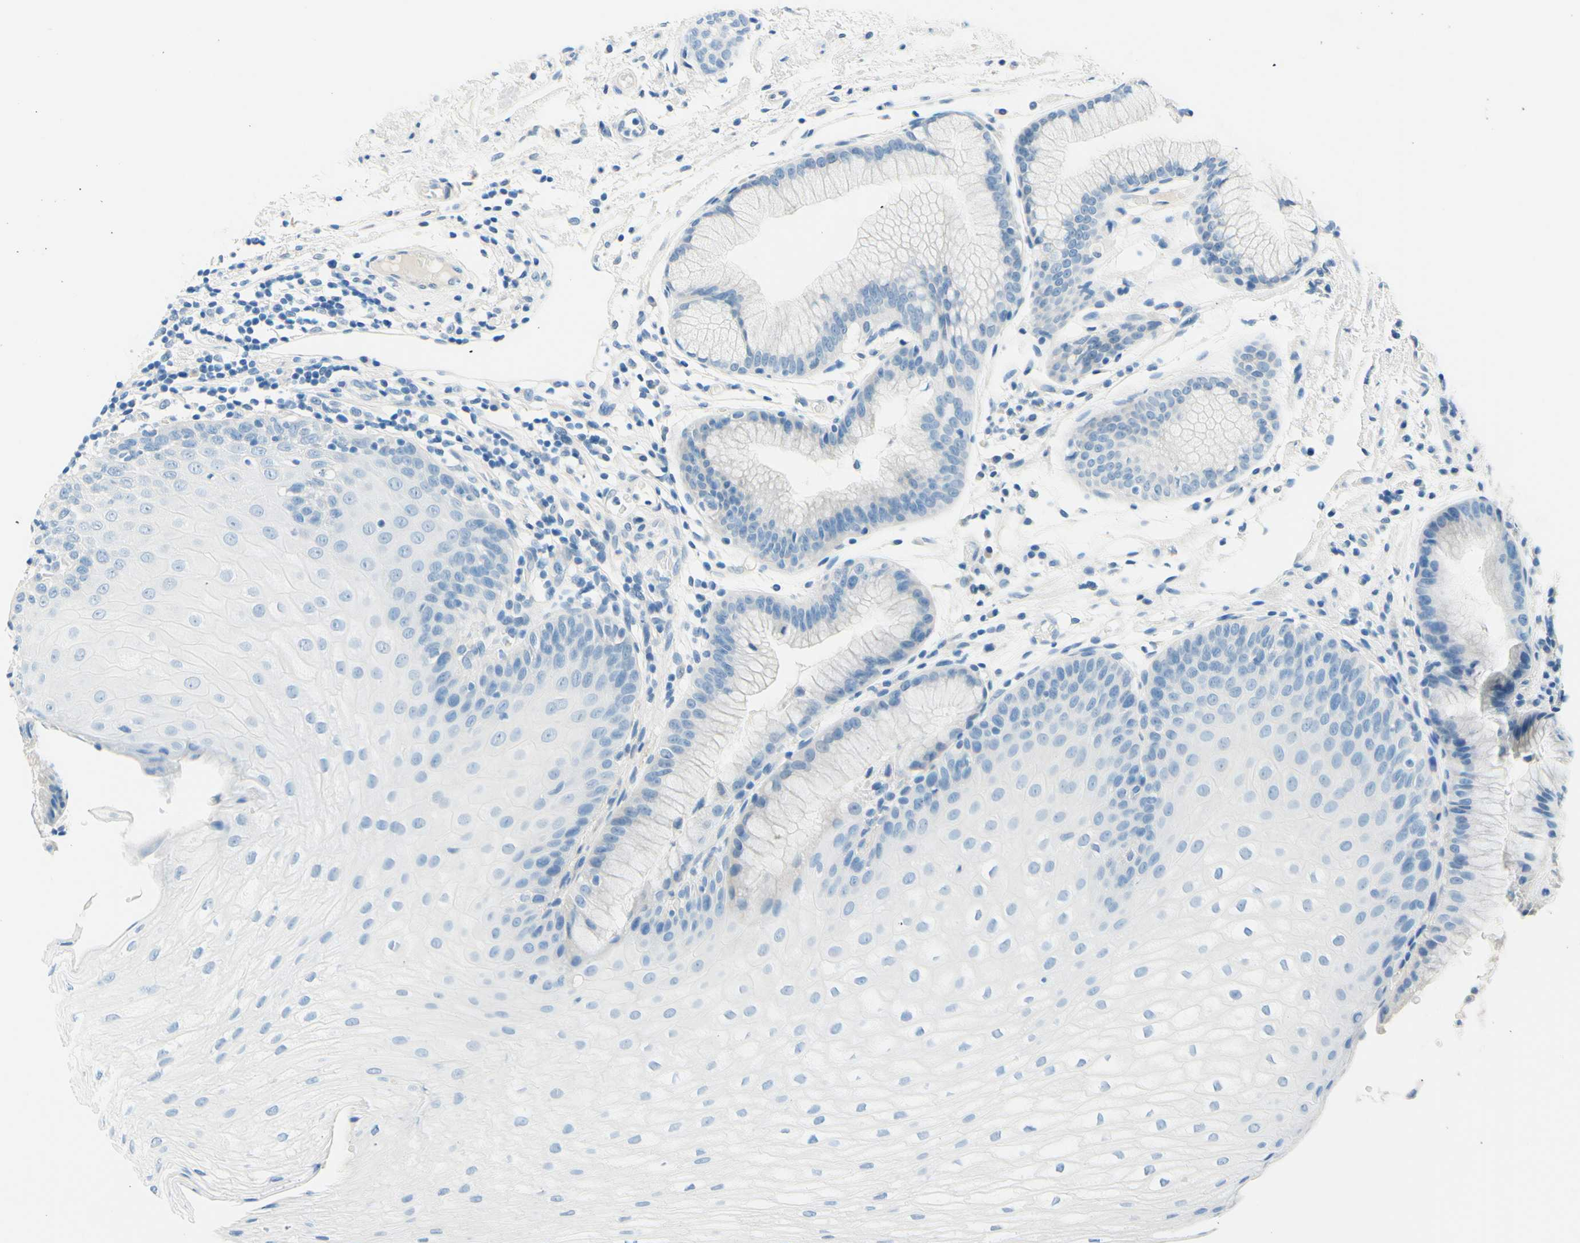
{"staining": {"intensity": "weak", "quantity": "<25%", "location": "cytoplasmic/membranous"}, "tissue": "stomach", "cell_type": "Glandular cells", "image_type": "normal", "snomed": [{"axis": "morphology", "description": "Normal tissue, NOS"}, {"axis": "topography", "description": "Stomach, upper"}], "caption": "An immunohistochemistry image of unremarkable stomach is shown. There is no staining in glandular cells of stomach.", "gene": "PASD1", "patient": {"sex": "male", "age": 72}}